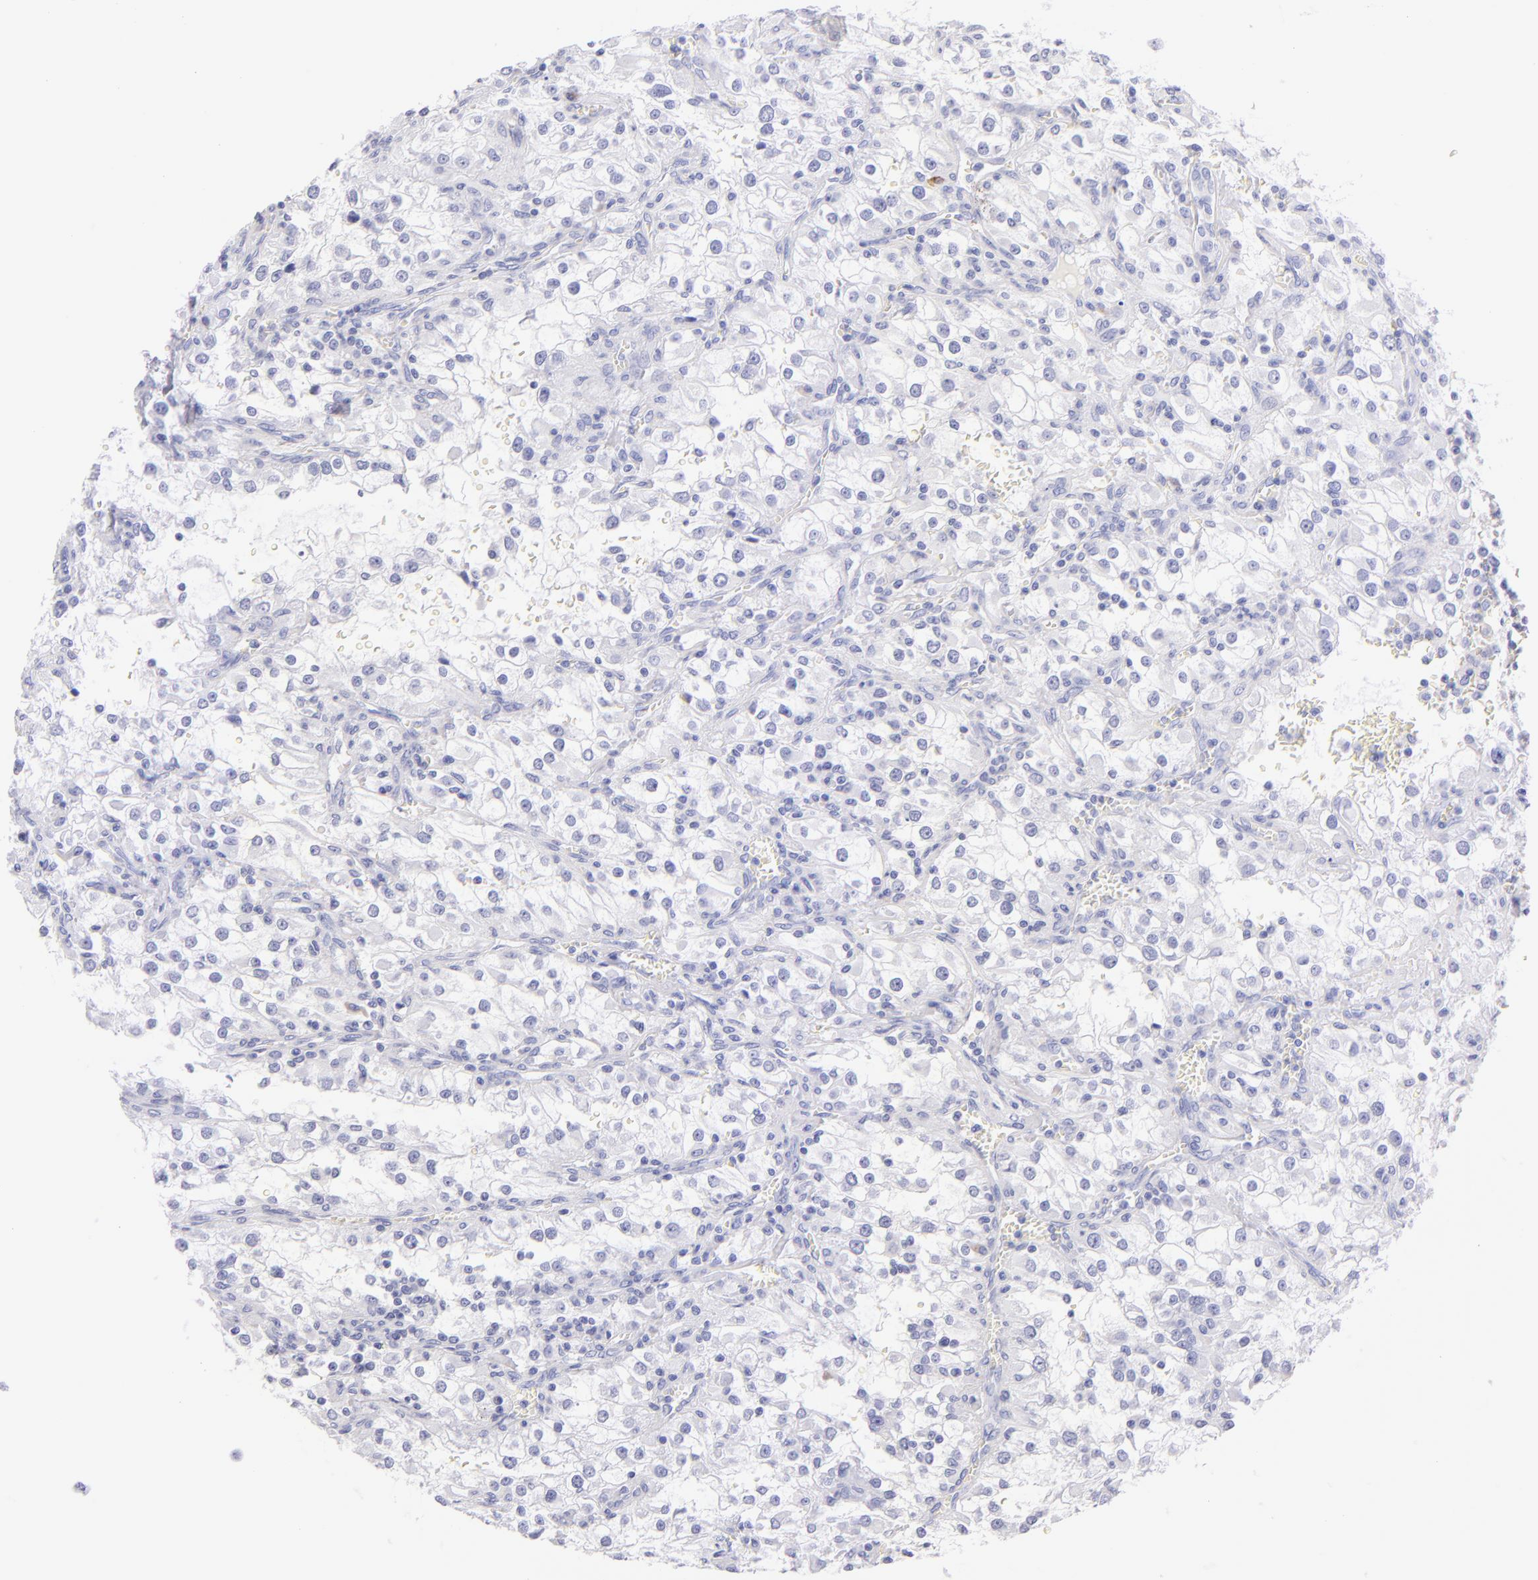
{"staining": {"intensity": "negative", "quantity": "none", "location": "none"}, "tissue": "renal cancer", "cell_type": "Tumor cells", "image_type": "cancer", "snomed": [{"axis": "morphology", "description": "Adenocarcinoma, NOS"}, {"axis": "topography", "description": "Kidney"}], "caption": "DAB (3,3'-diaminobenzidine) immunohistochemical staining of renal cancer (adenocarcinoma) shows no significant expression in tumor cells.", "gene": "SDC1", "patient": {"sex": "female", "age": 52}}